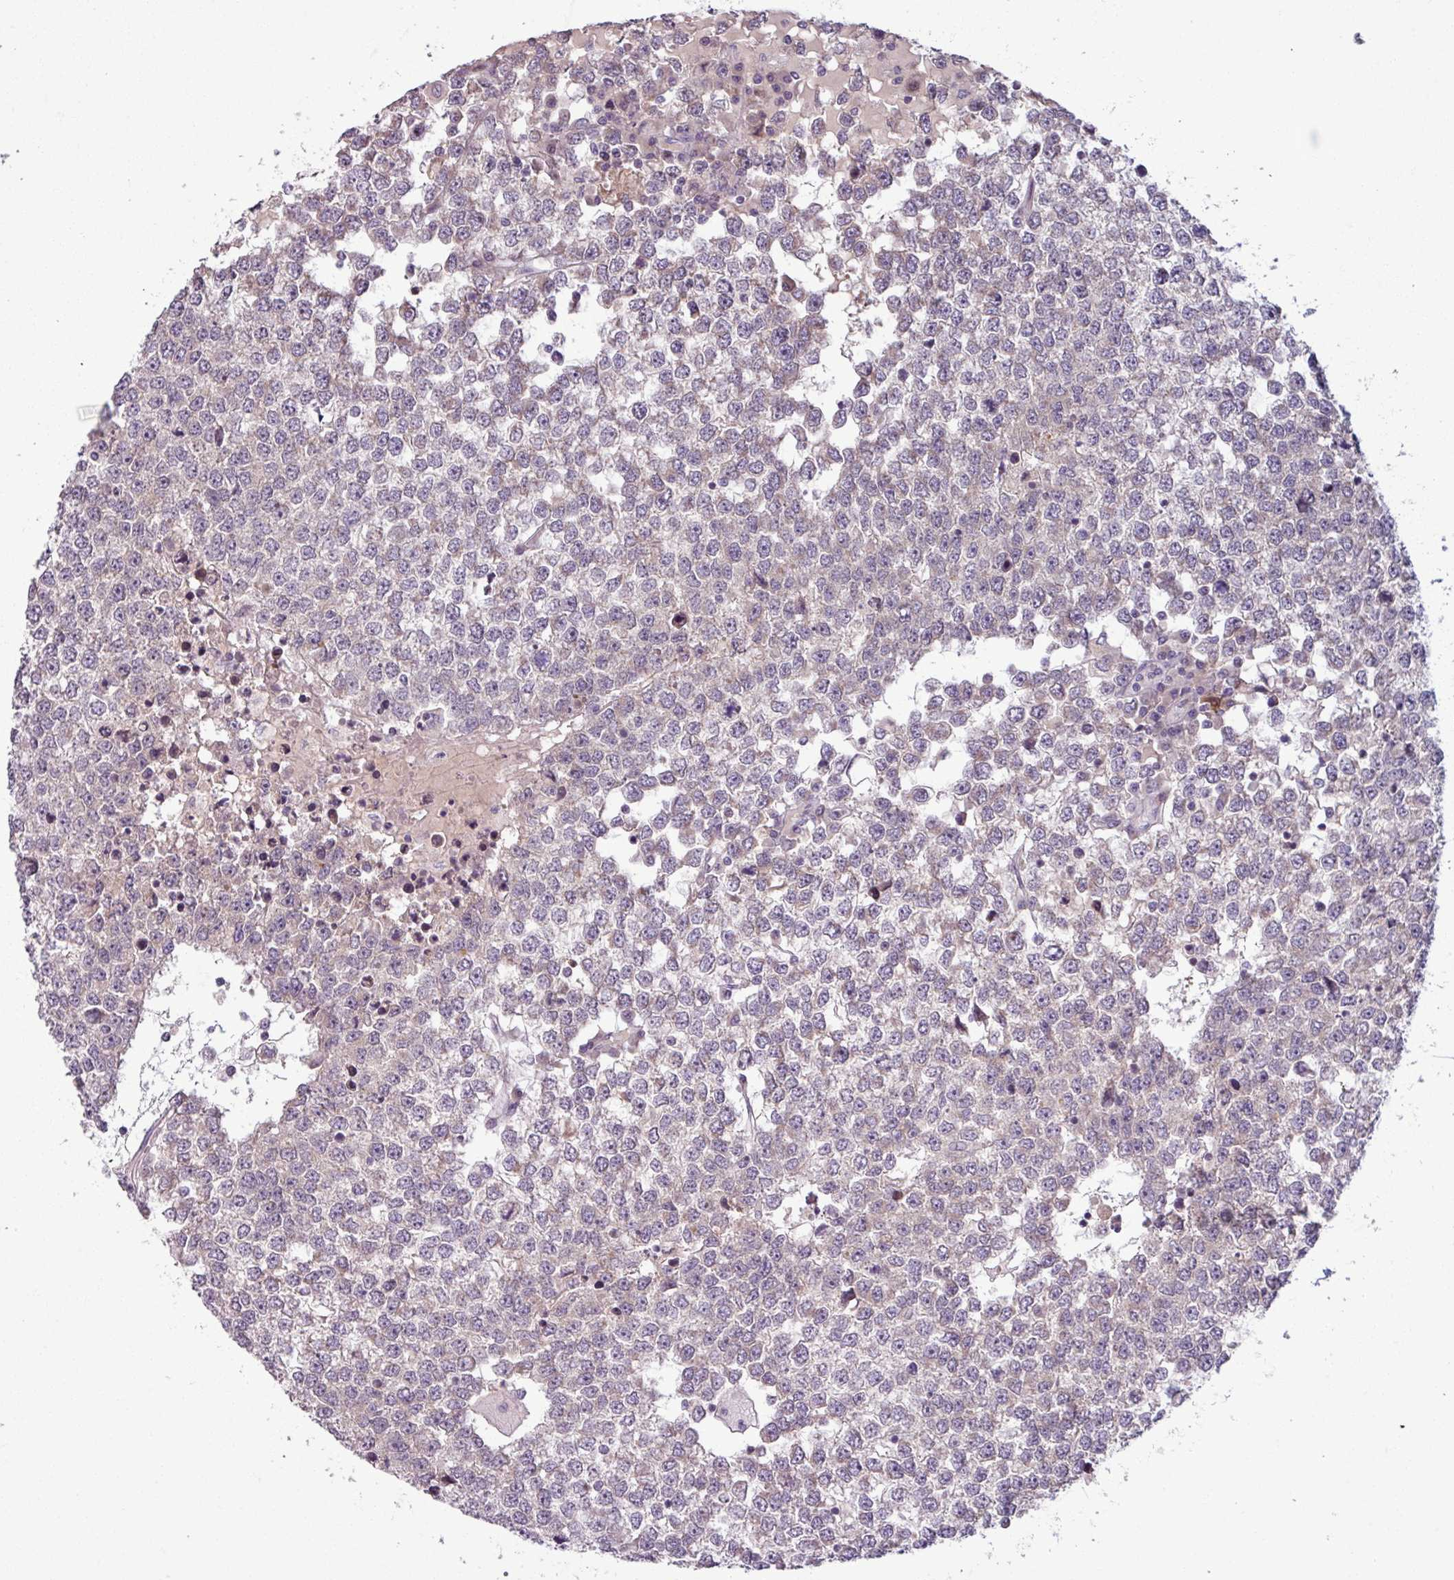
{"staining": {"intensity": "negative", "quantity": "none", "location": "none"}, "tissue": "testis cancer", "cell_type": "Tumor cells", "image_type": "cancer", "snomed": [{"axis": "morphology", "description": "Seminoma, NOS"}, {"axis": "topography", "description": "Testis"}], "caption": "Immunohistochemistry (IHC) photomicrograph of neoplastic tissue: testis seminoma stained with DAB exhibits no significant protein positivity in tumor cells.", "gene": "OGFOD3", "patient": {"sex": "male", "age": 65}}